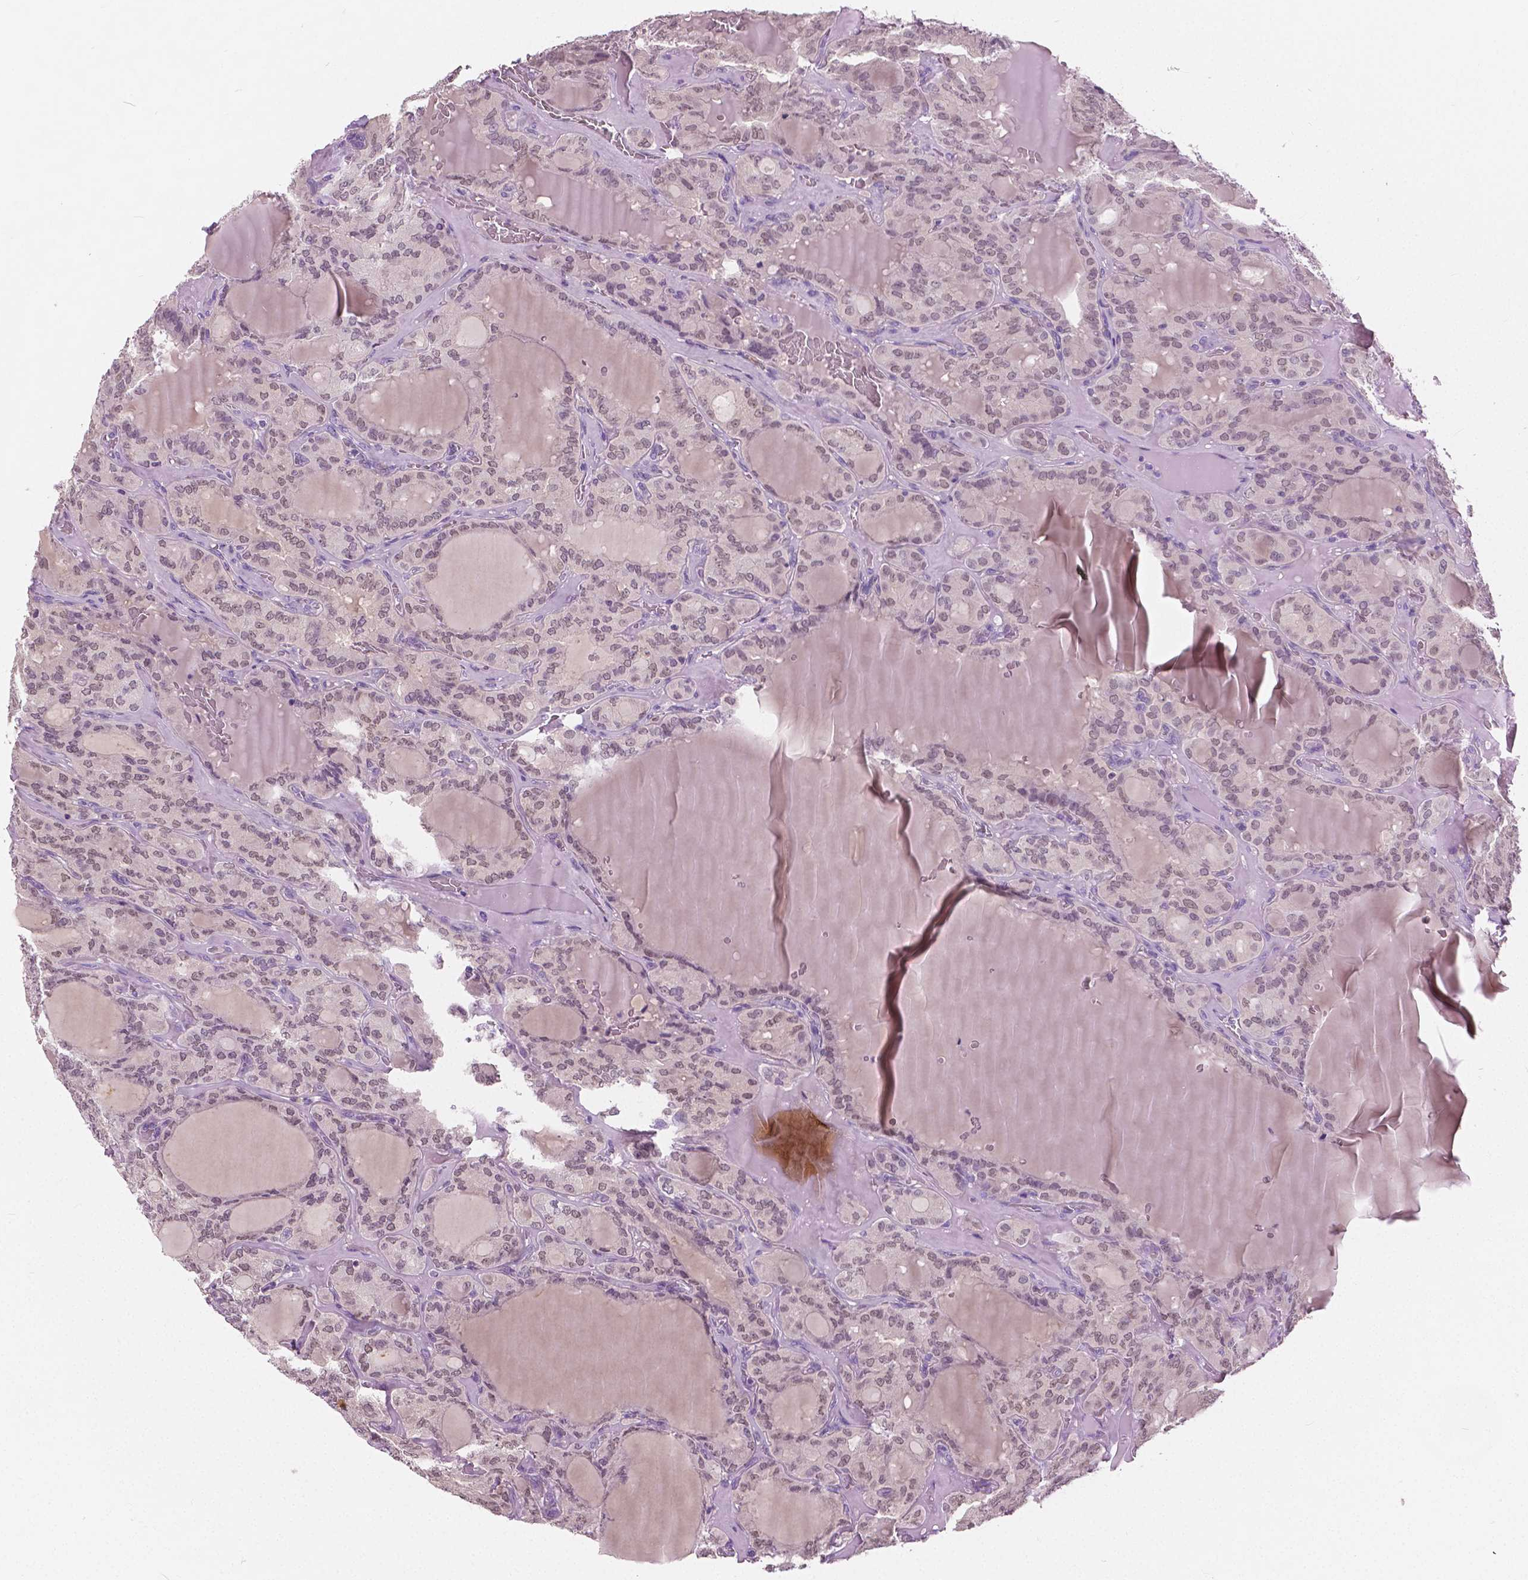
{"staining": {"intensity": "negative", "quantity": "none", "location": "none"}, "tissue": "thyroid cancer", "cell_type": "Tumor cells", "image_type": "cancer", "snomed": [{"axis": "morphology", "description": "Papillary adenocarcinoma, NOS"}, {"axis": "topography", "description": "Thyroid gland"}], "caption": "DAB (3,3'-diaminobenzidine) immunohistochemical staining of human thyroid cancer (papillary adenocarcinoma) demonstrates no significant expression in tumor cells.", "gene": "GALM", "patient": {"sex": "male", "age": 87}}